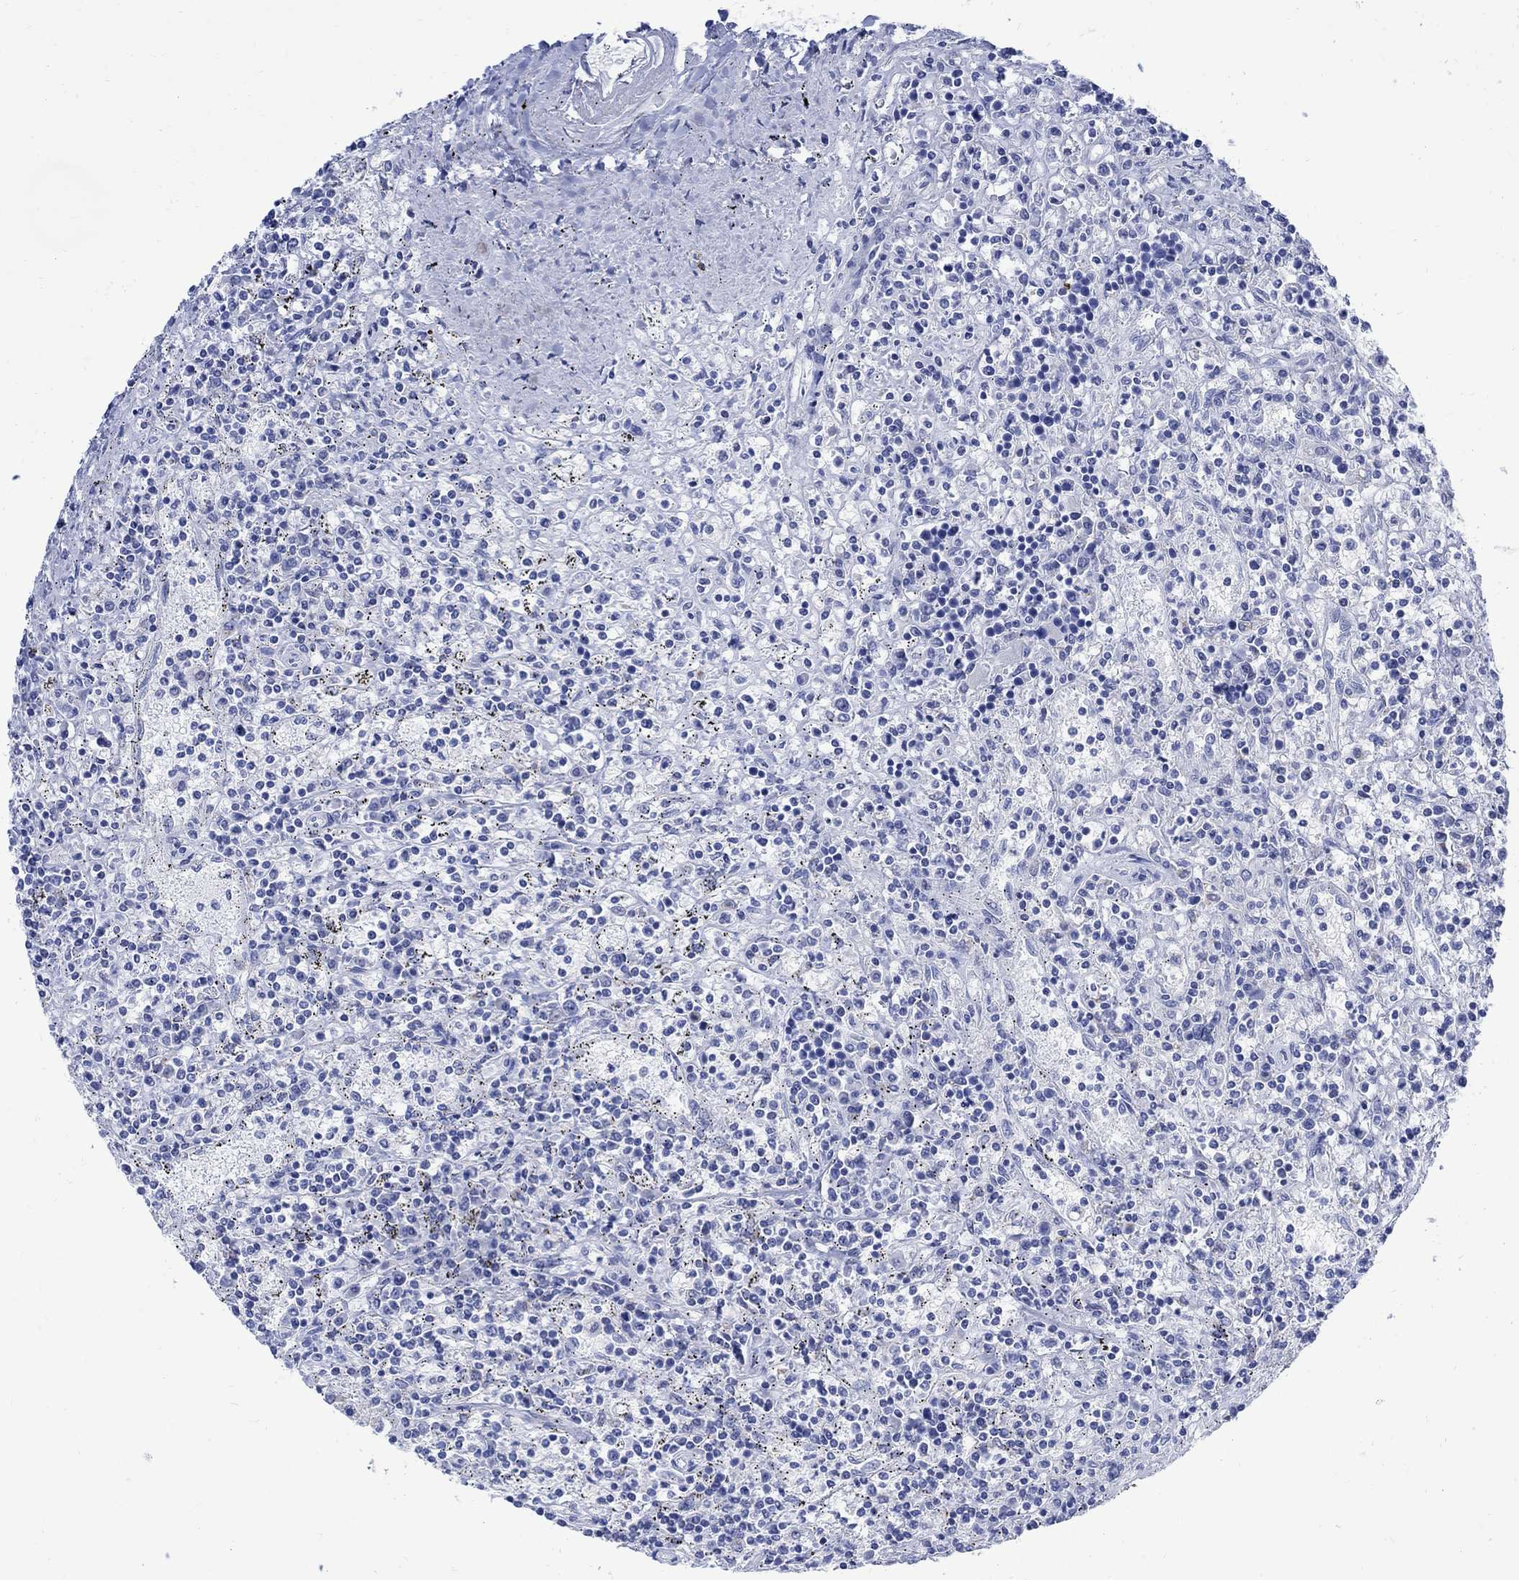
{"staining": {"intensity": "negative", "quantity": "none", "location": "none"}, "tissue": "lymphoma", "cell_type": "Tumor cells", "image_type": "cancer", "snomed": [{"axis": "morphology", "description": "Malignant lymphoma, non-Hodgkin's type, Low grade"}, {"axis": "topography", "description": "Spleen"}], "caption": "Micrograph shows no significant protein staining in tumor cells of low-grade malignant lymphoma, non-Hodgkin's type.", "gene": "CPLX2", "patient": {"sex": "male", "age": 62}}